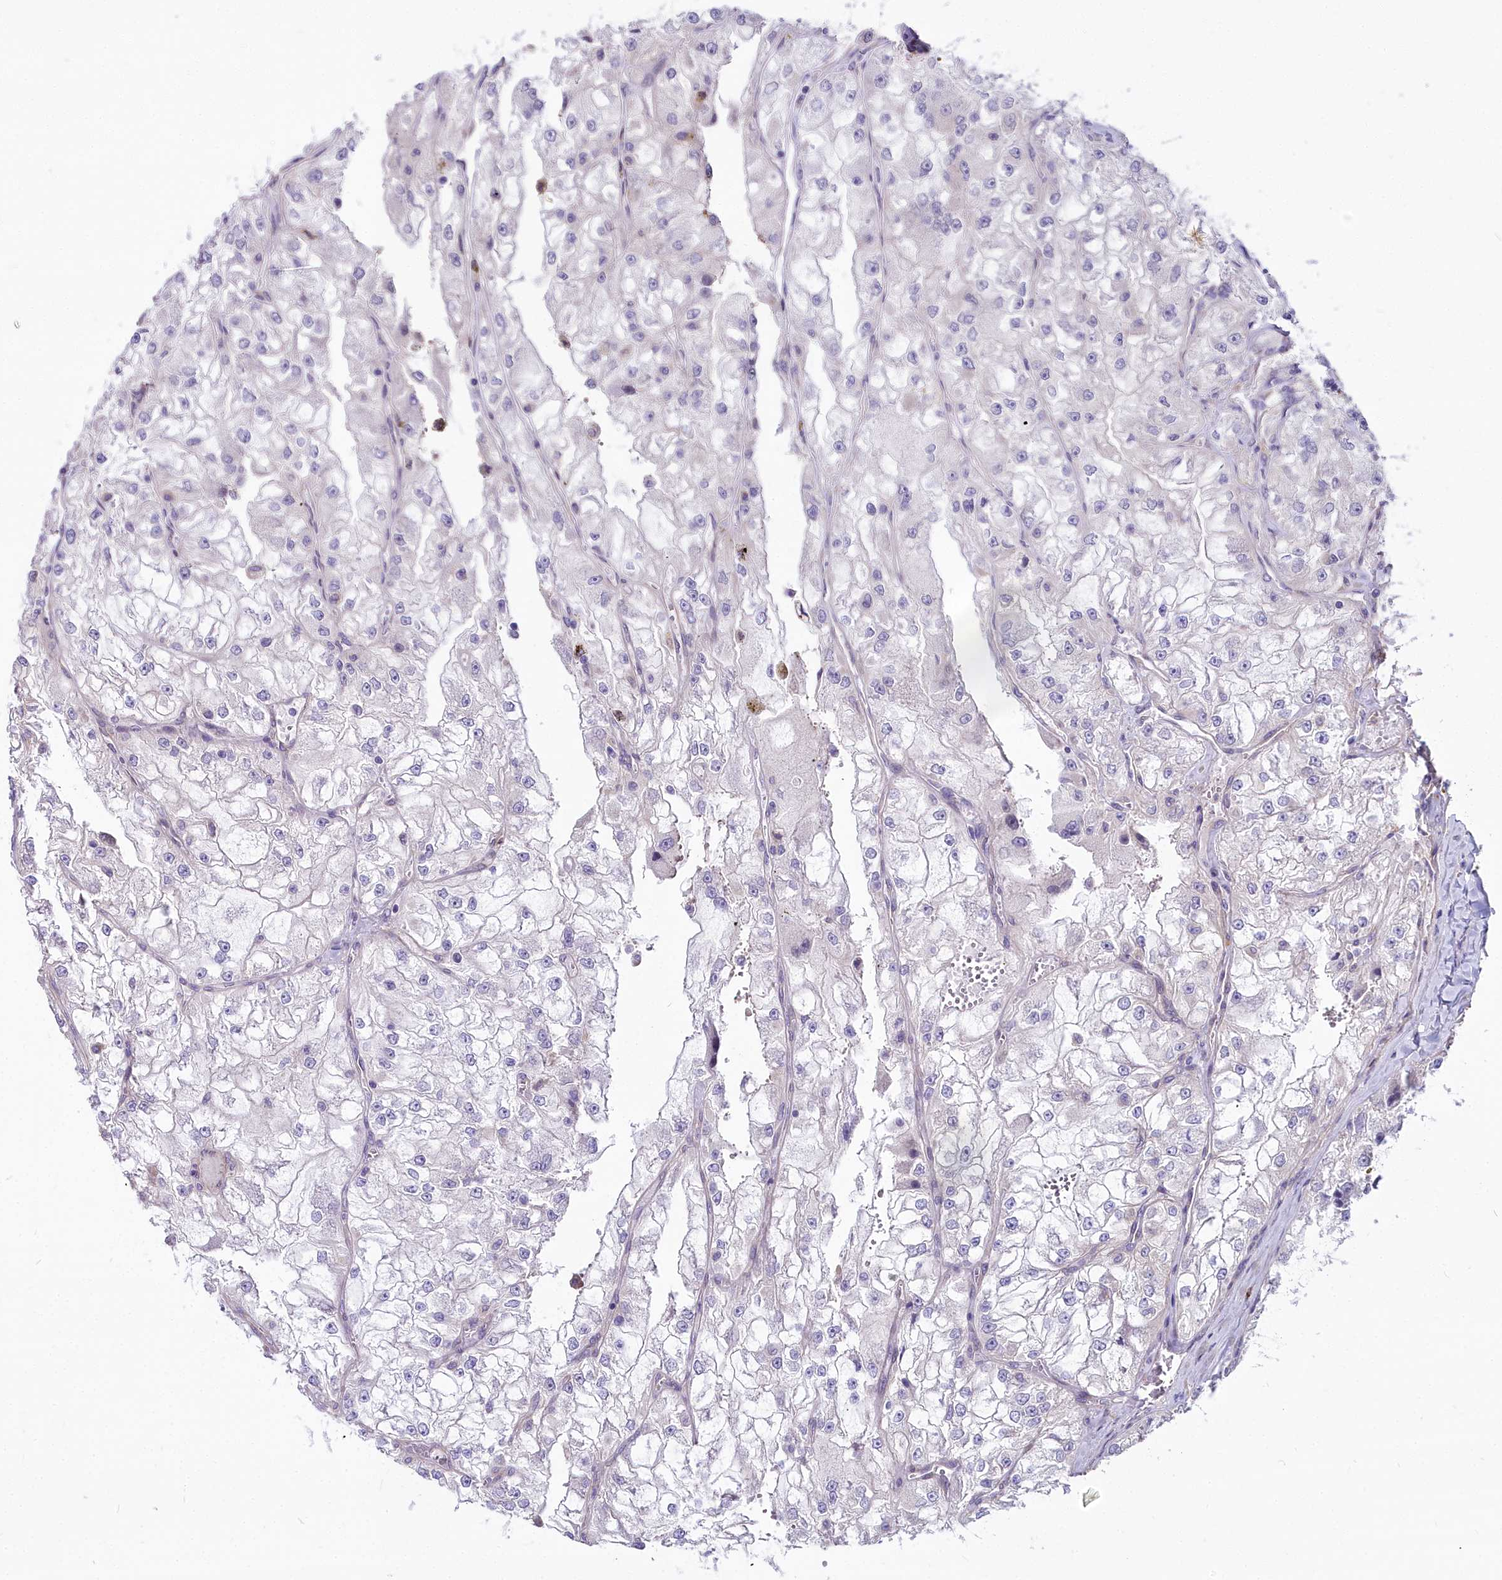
{"staining": {"intensity": "negative", "quantity": "none", "location": "none"}, "tissue": "renal cancer", "cell_type": "Tumor cells", "image_type": "cancer", "snomed": [{"axis": "morphology", "description": "Adenocarcinoma, NOS"}, {"axis": "topography", "description": "Kidney"}], "caption": "Tumor cells show no significant staining in renal adenocarcinoma.", "gene": "HLA-DOA", "patient": {"sex": "female", "age": 72}}